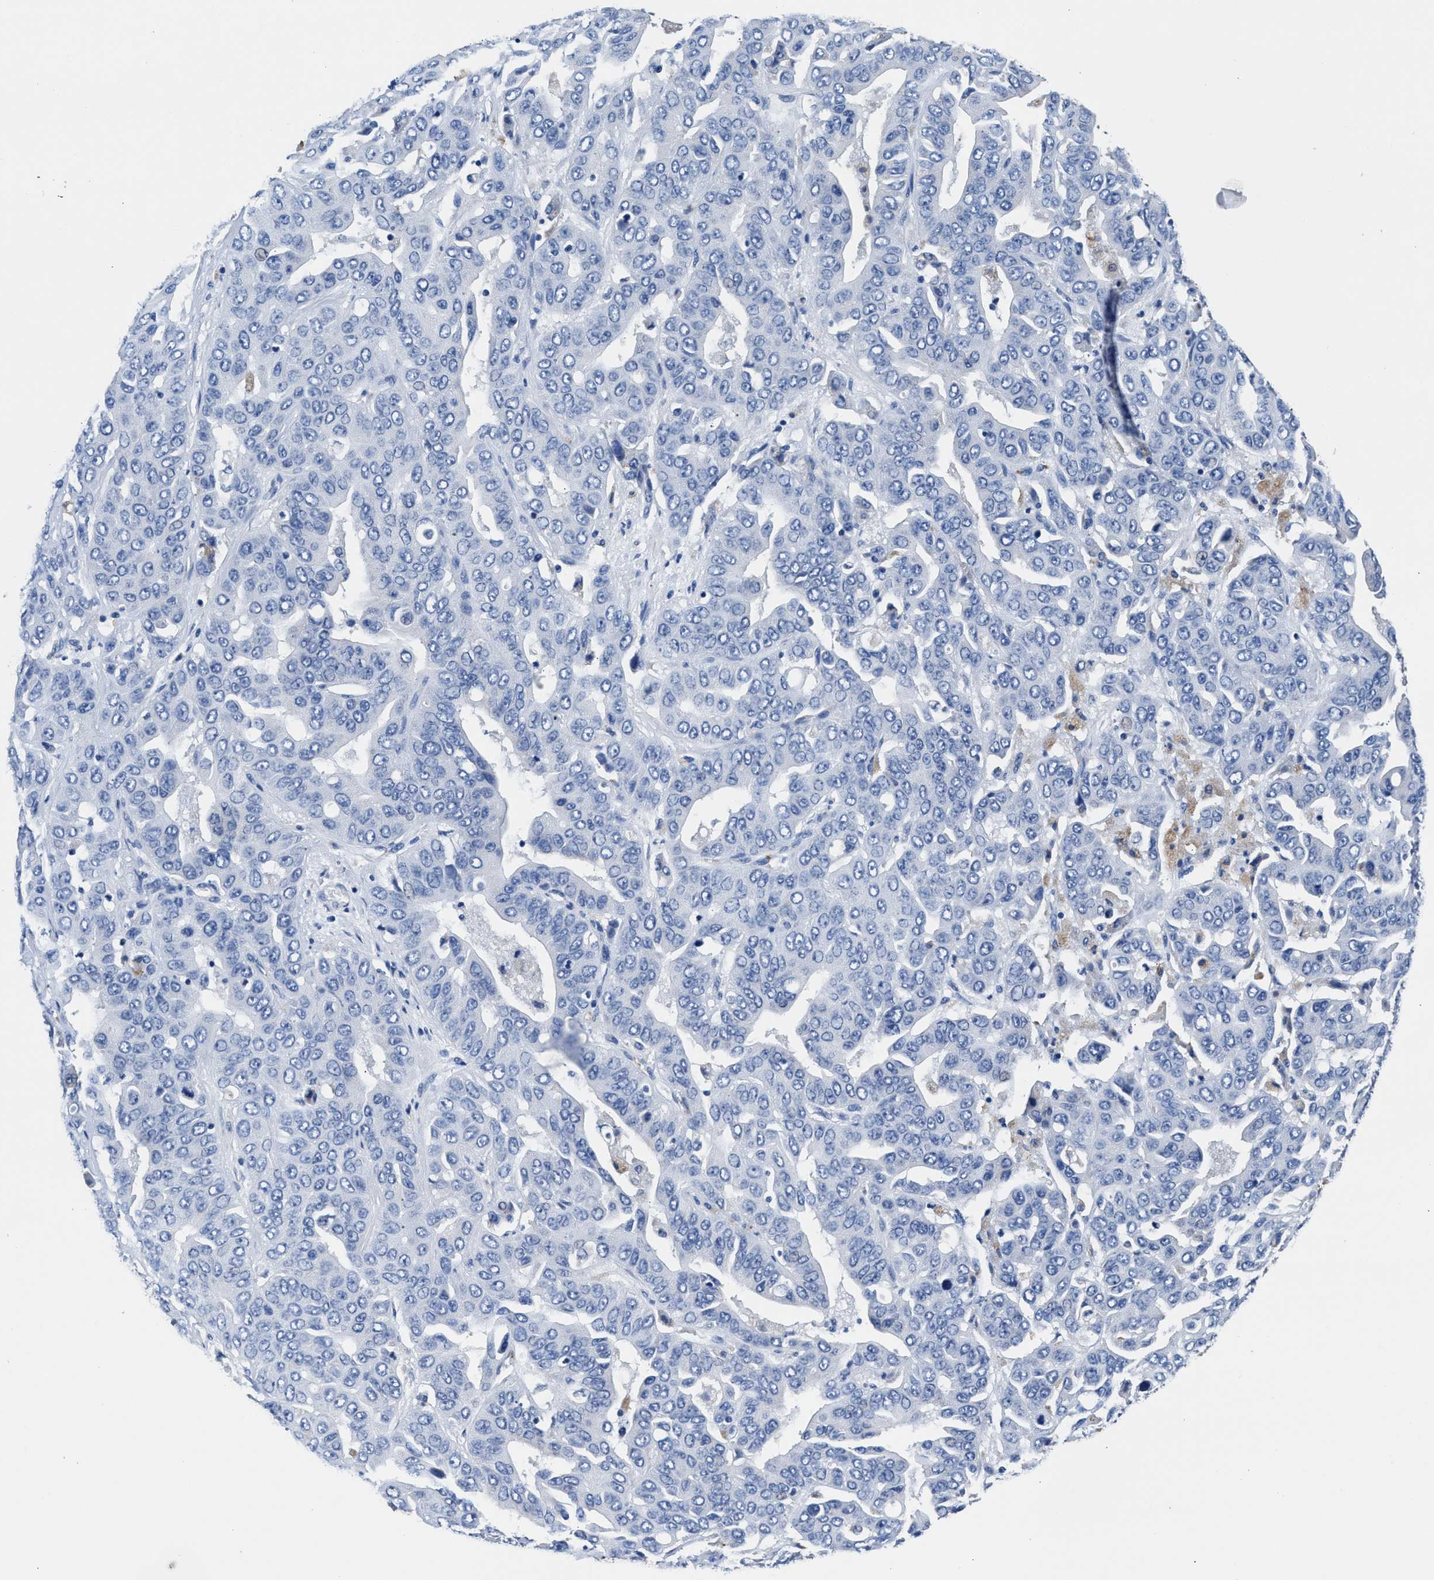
{"staining": {"intensity": "negative", "quantity": "none", "location": "none"}, "tissue": "liver cancer", "cell_type": "Tumor cells", "image_type": "cancer", "snomed": [{"axis": "morphology", "description": "Cholangiocarcinoma"}, {"axis": "topography", "description": "Liver"}], "caption": "Histopathology image shows no protein positivity in tumor cells of liver cholangiocarcinoma tissue. The staining was performed using DAB (3,3'-diaminobenzidine) to visualize the protein expression in brown, while the nuclei were stained in blue with hematoxylin (Magnification: 20x).", "gene": "GSTM1", "patient": {"sex": "female", "age": 52}}